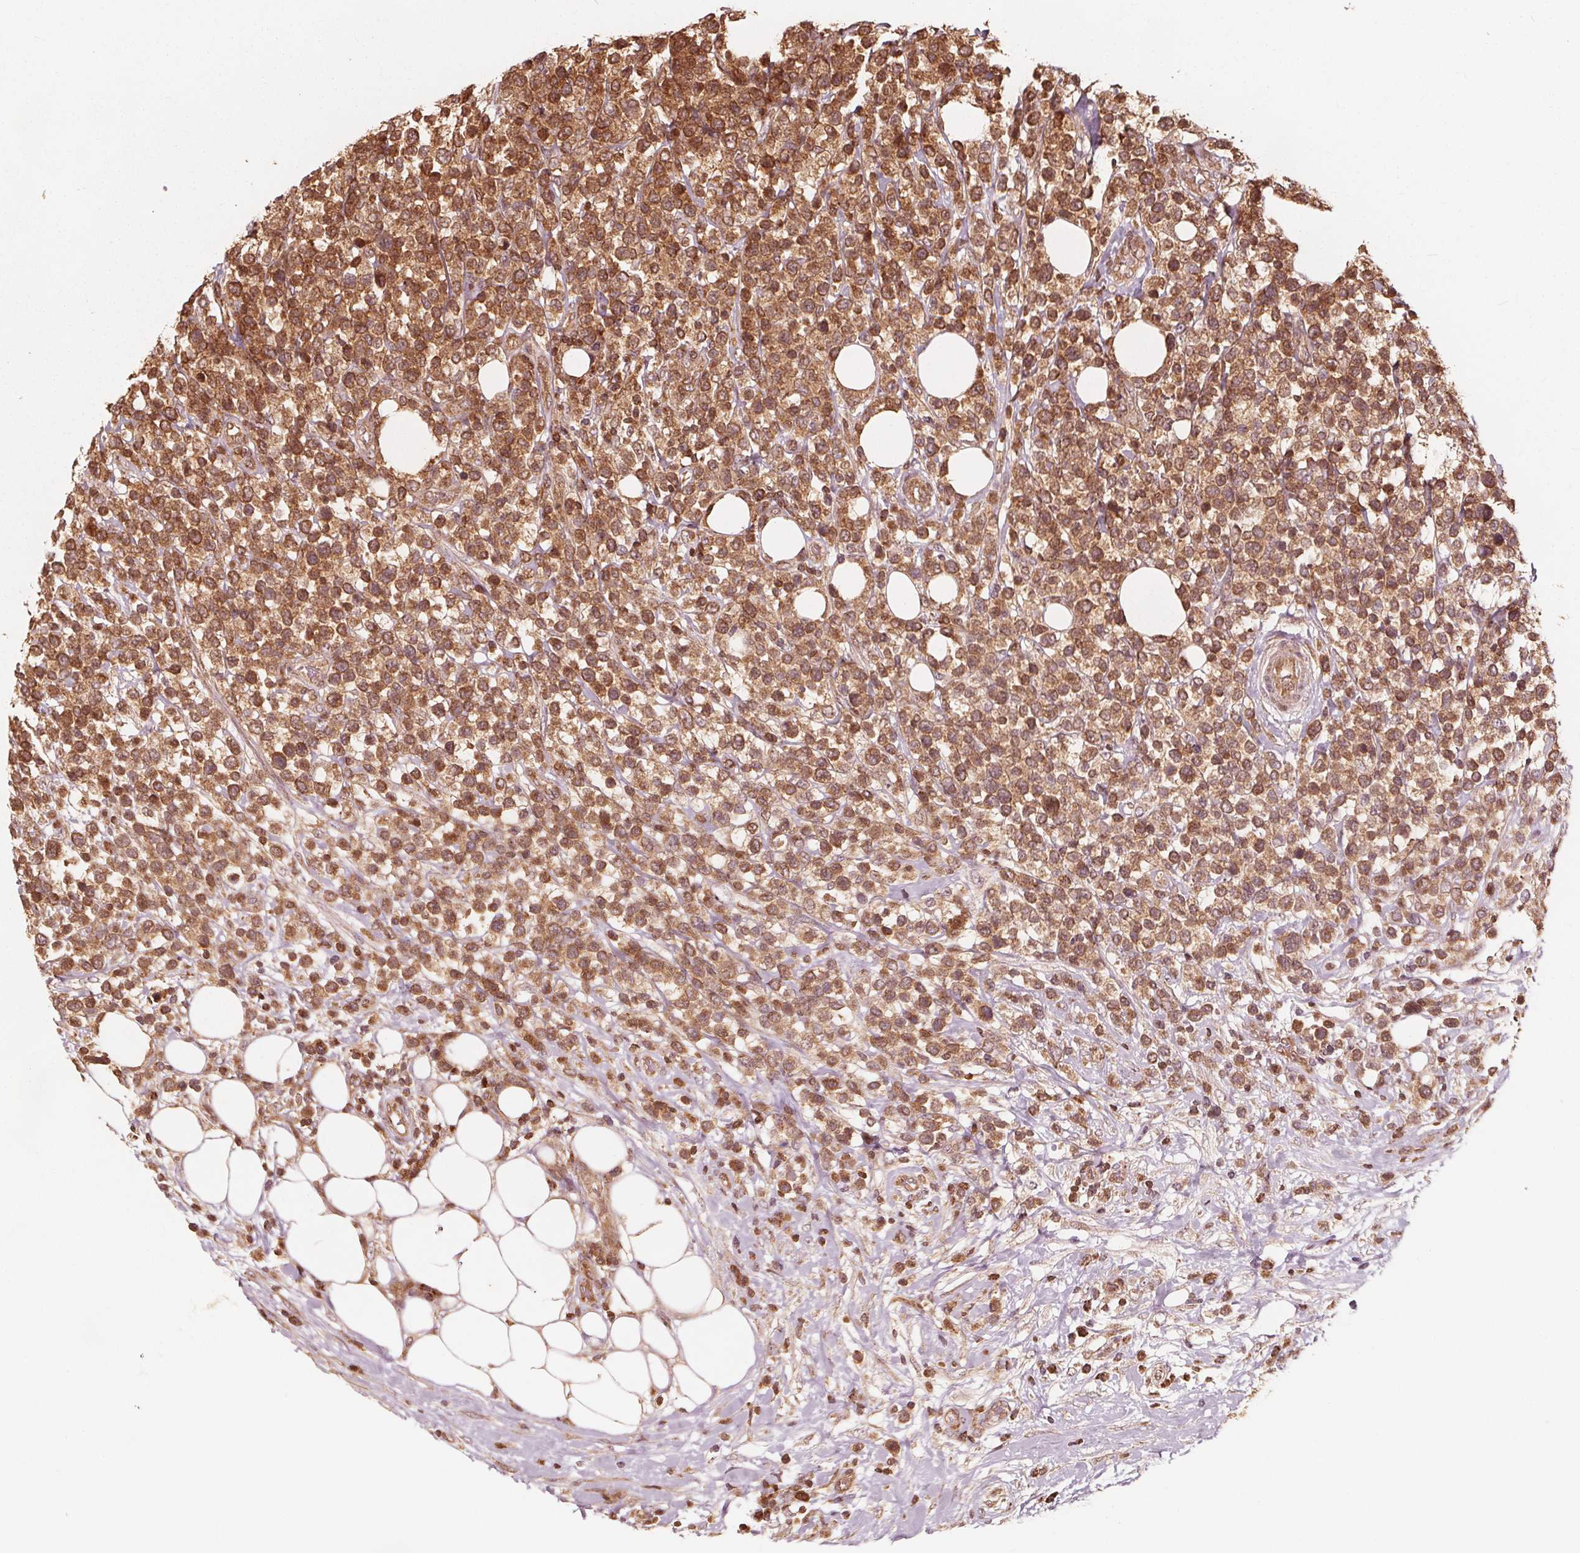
{"staining": {"intensity": "moderate", "quantity": ">75%", "location": "cytoplasmic/membranous,nuclear"}, "tissue": "lymphoma", "cell_type": "Tumor cells", "image_type": "cancer", "snomed": [{"axis": "morphology", "description": "Malignant lymphoma, non-Hodgkin's type, High grade"}, {"axis": "topography", "description": "Soft tissue"}], "caption": "Protein analysis of high-grade malignant lymphoma, non-Hodgkin's type tissue displays moderate cytoplasmic/membranous and nuclear expression in approximately >75% of tumor cells. (DAB (3,3'-diaminobenzidine) IHC with brightfield microscopy, high magnification).", "gene": "AIP", "patient": {"sex": "female", "age": 56}}